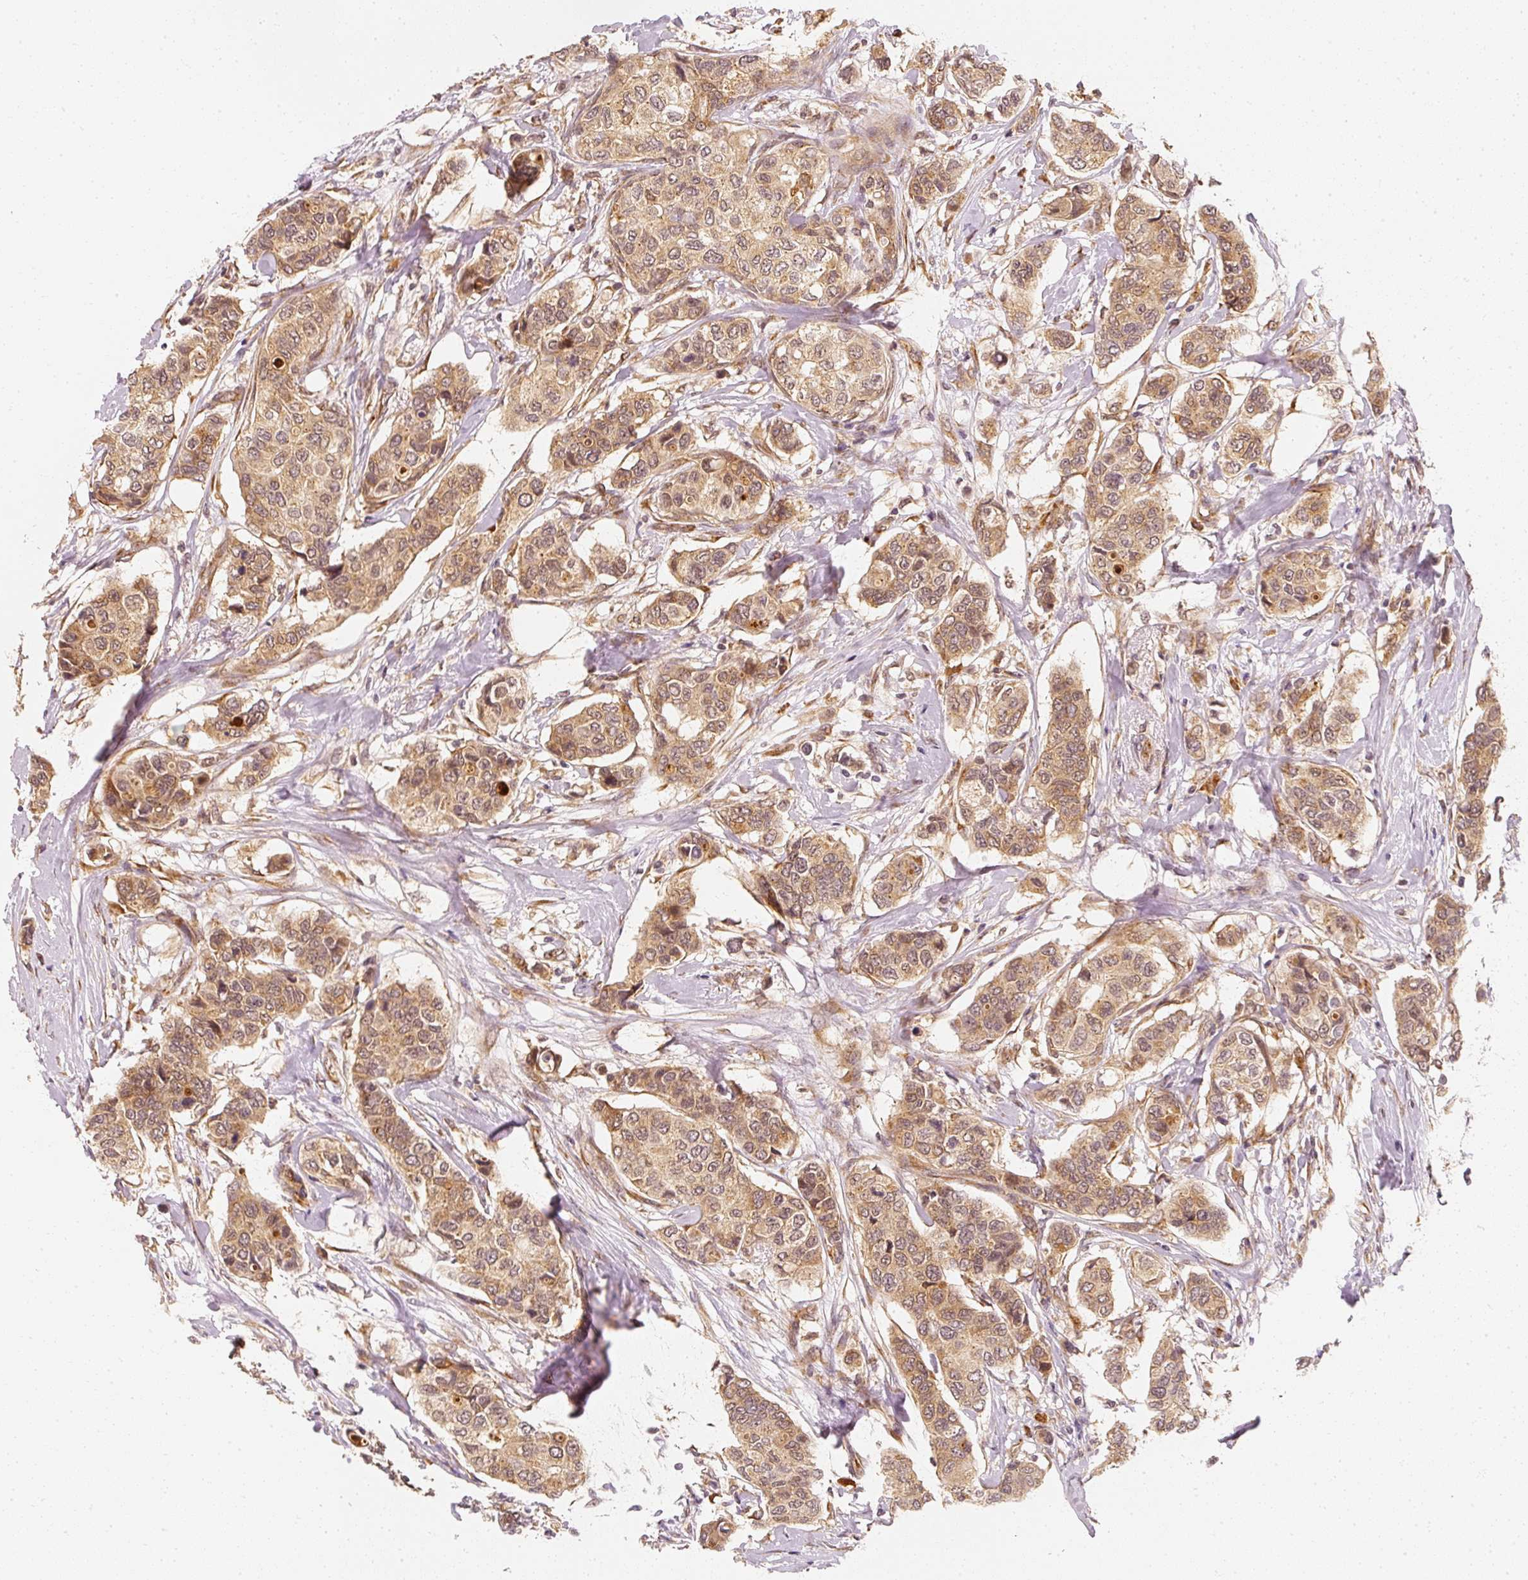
{"staining": {"intensity": "moderate", "quantity": ">75%", "location": "cytoplasmic/membranous"}, "tissue": "breast cancer", "cell_type": "Tumor cells", "image_type": "cancer", "snomed": [{"axis": "morphology", "description": "Lobular carcinoma"}, {"axis": "topography", "description": "Breast"}], "caption": "Immunohistochemistry (IHC) (DAB (3,3'-diaminobenzidine)) staining of breast cancer exhibits moderate cytoplasmic/membranous protein positivity in about >75% of tumor cells.", "gene": "EEF1A2", "patient": {"sex": "female", "age": 51}}